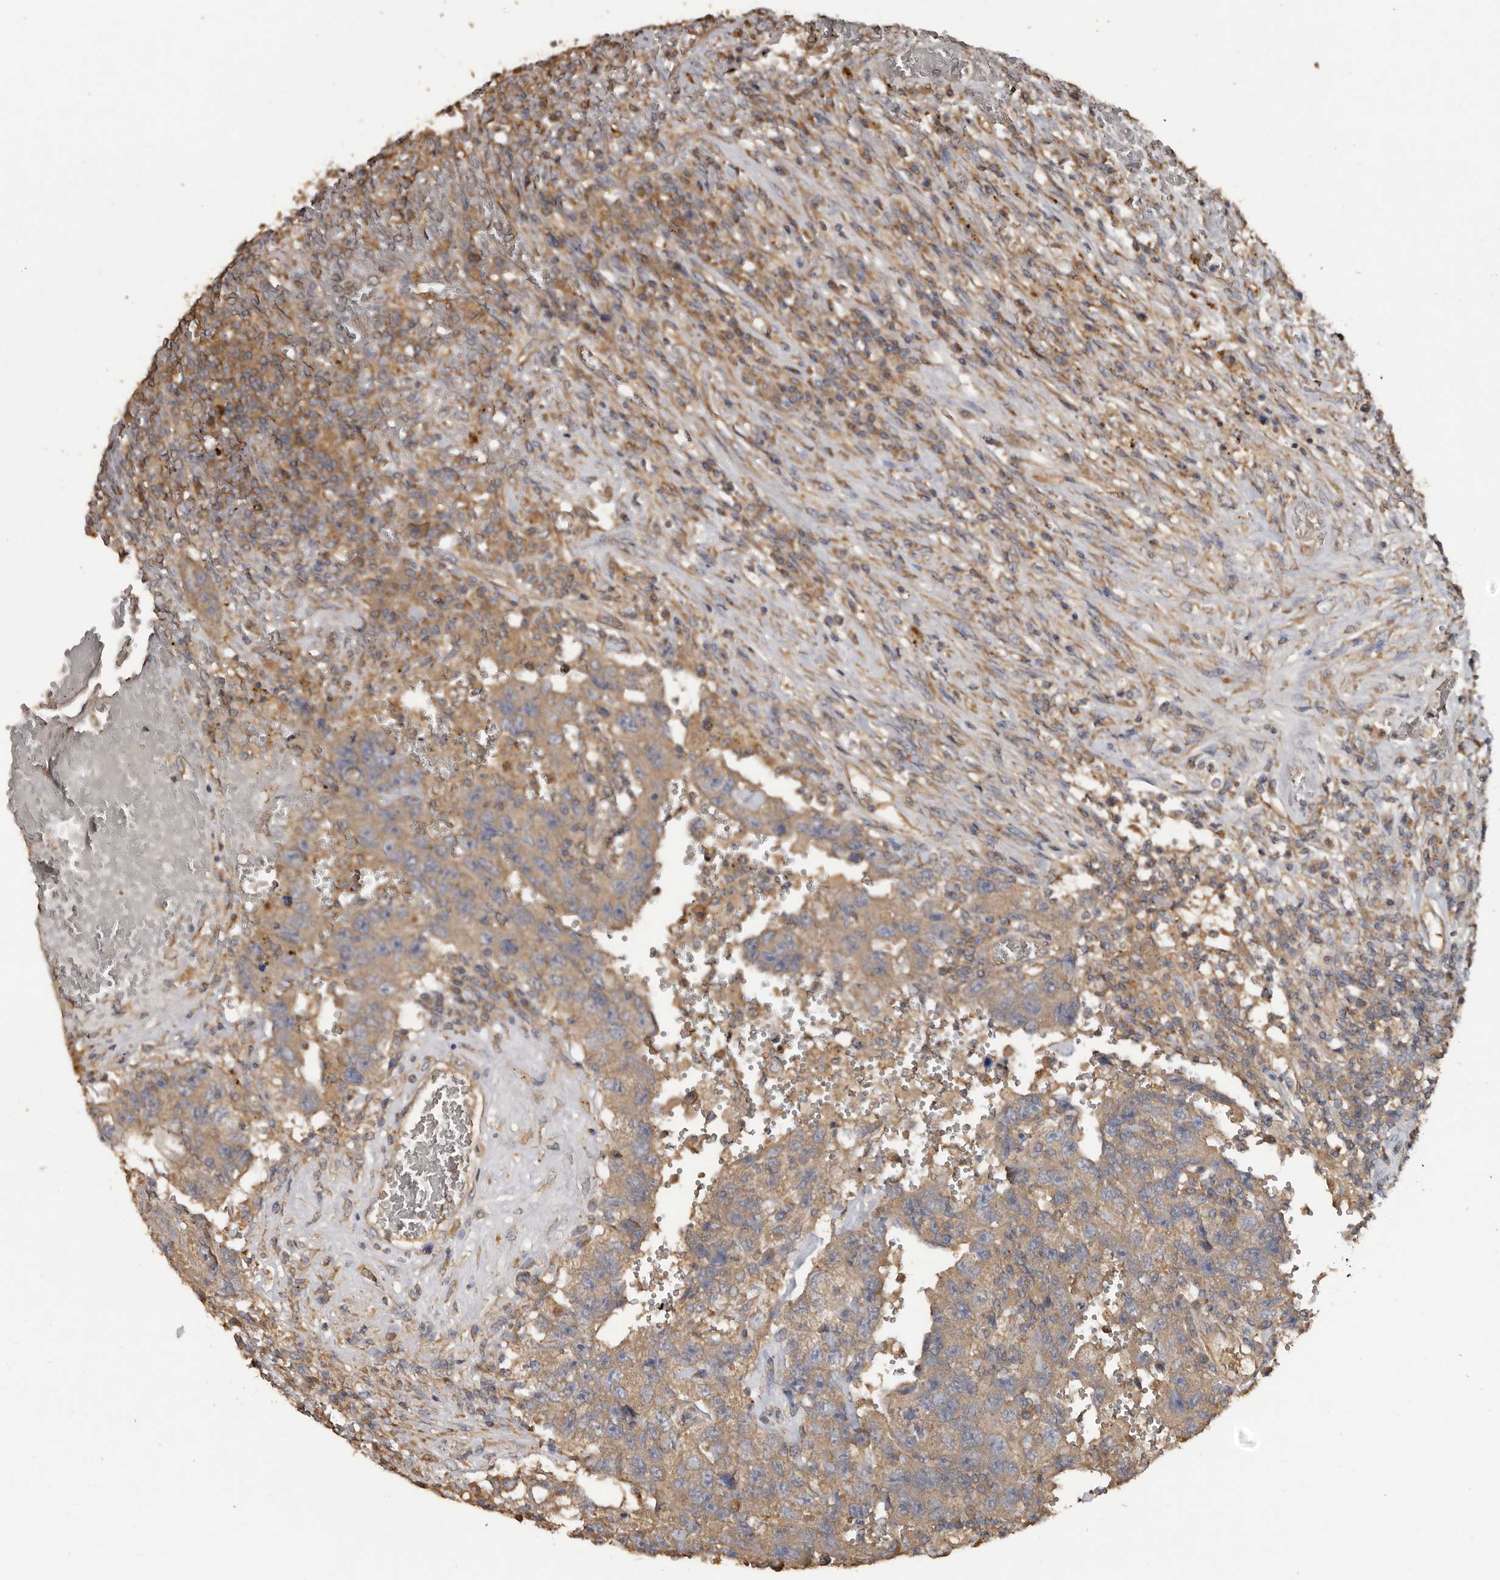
{"staining": {"intensity": "moderate", "quantity": ">75%", "location": "cytoplasmic/membranous"}, "tissue": "testis cancer", "cell_type": "Tumor cells", "image_type": "cancer", "snomed": [{"axis": "morphology", "description": "Carcinoma, Embryonal, NOS"}, {"axis": "topography", "description": "Testis"}], "caption": "Immunohistochemical staining of human embryonal carcinoma (testis) shows moderate cytoplasmic/membranous protein expression in approximately >75% of tumor cells.", "gene": "FLCN", "patient": {"sex": "male", "age": 26}}